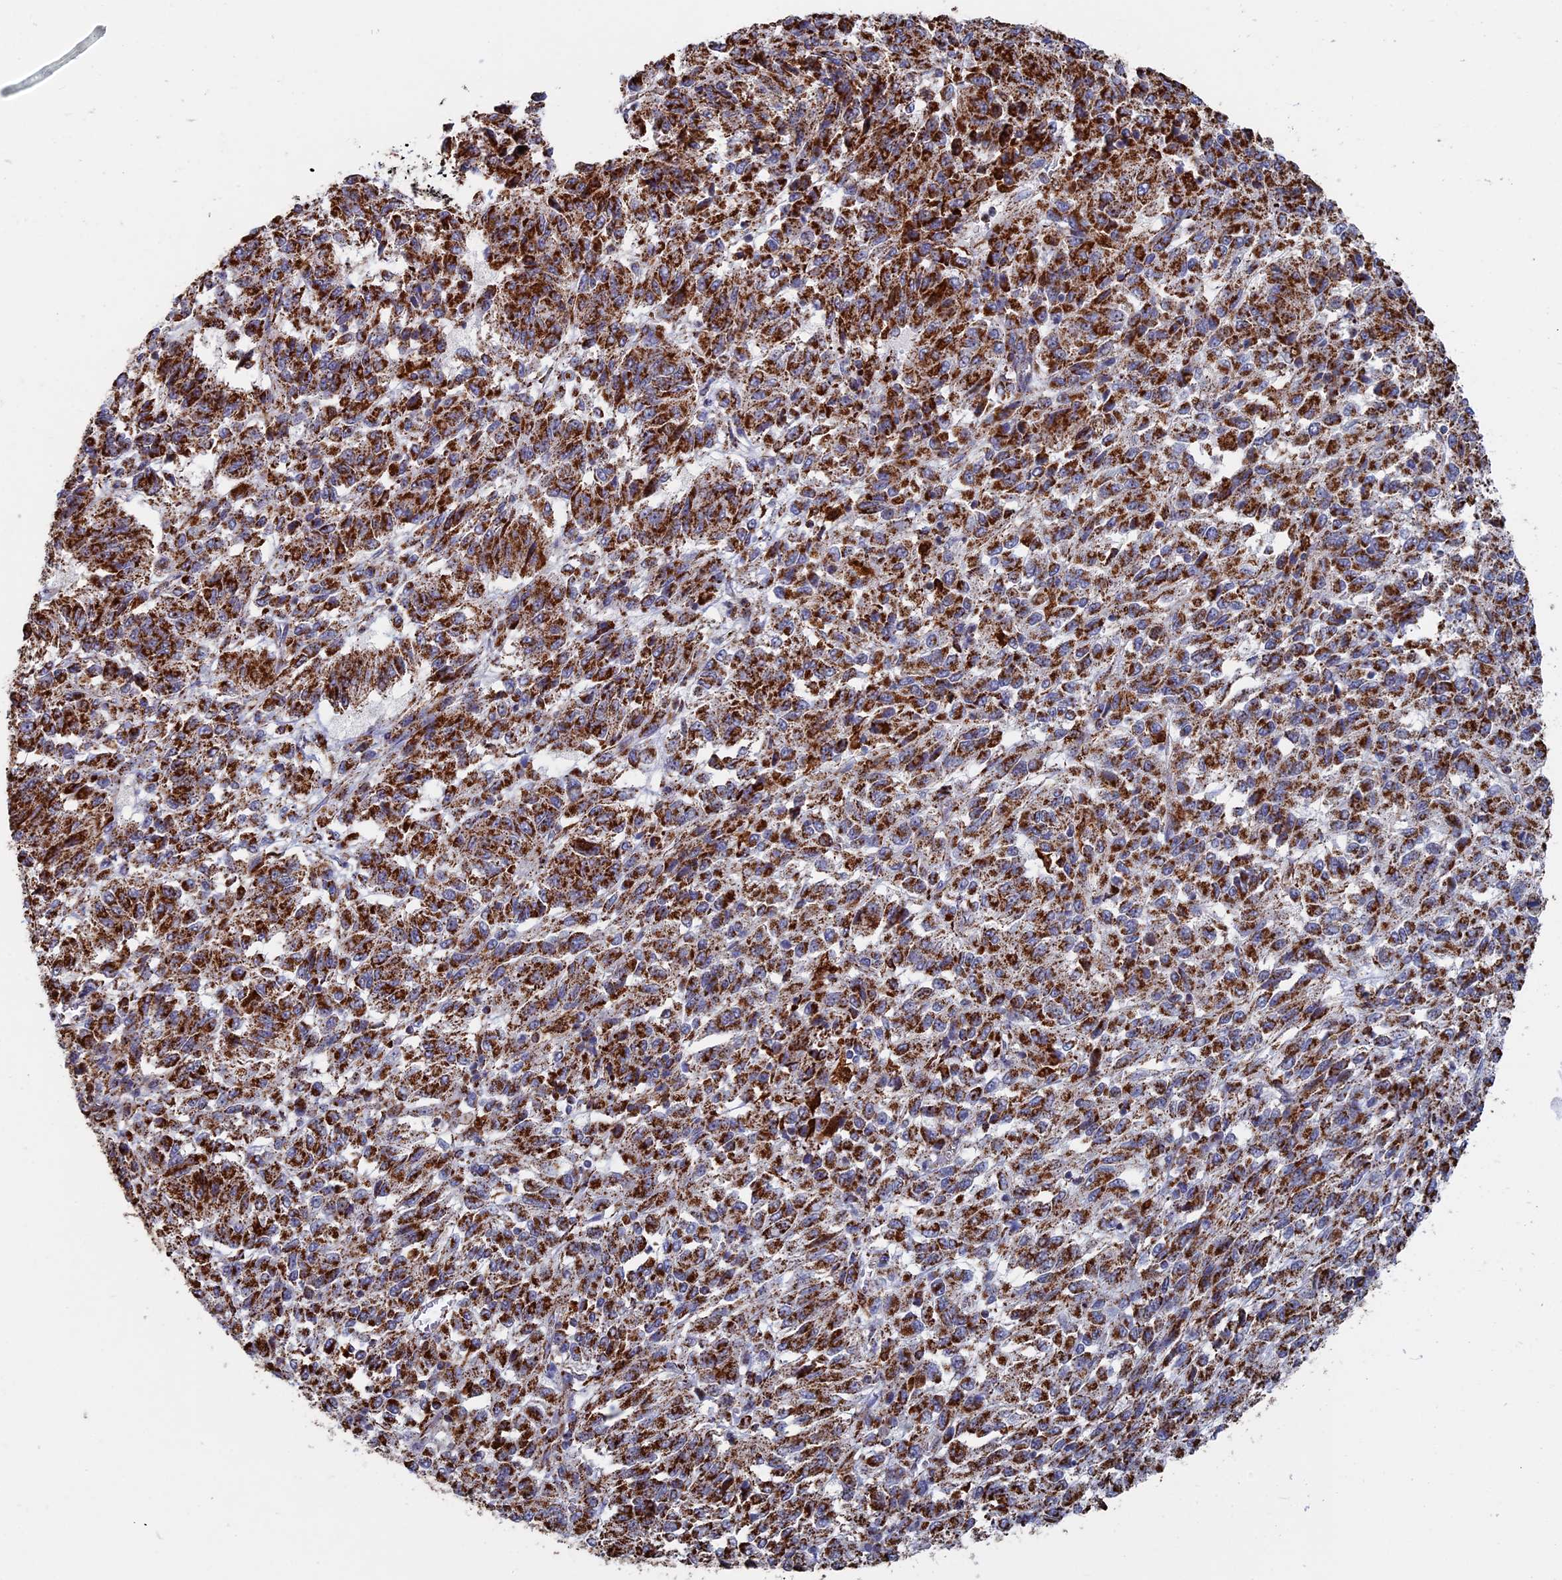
{"staining": {"intensity": "strong", "quantity": ">75%", "location": "cytoplasmic/membranous"}, "tissue": "melanoma", "cell_type": "Tumor cells", "image_type": "cancer", "snomed": [{"axis": "morphology", "description": "Malignant melanoma, Metastatic site"}, {"axis": "topography", "description": "Lung"}], "caption": "Melanoma stained with DAB immunohistochemistry (IHC) demonstrates high levels of strong cytoplasmic/membranous staining in approximately >75% of tumor cells. (Brightfield microscopy of DAB IHC at high magnification).", "gene": "SEC24D", "patient": {"sex": "male", "age": 64}}